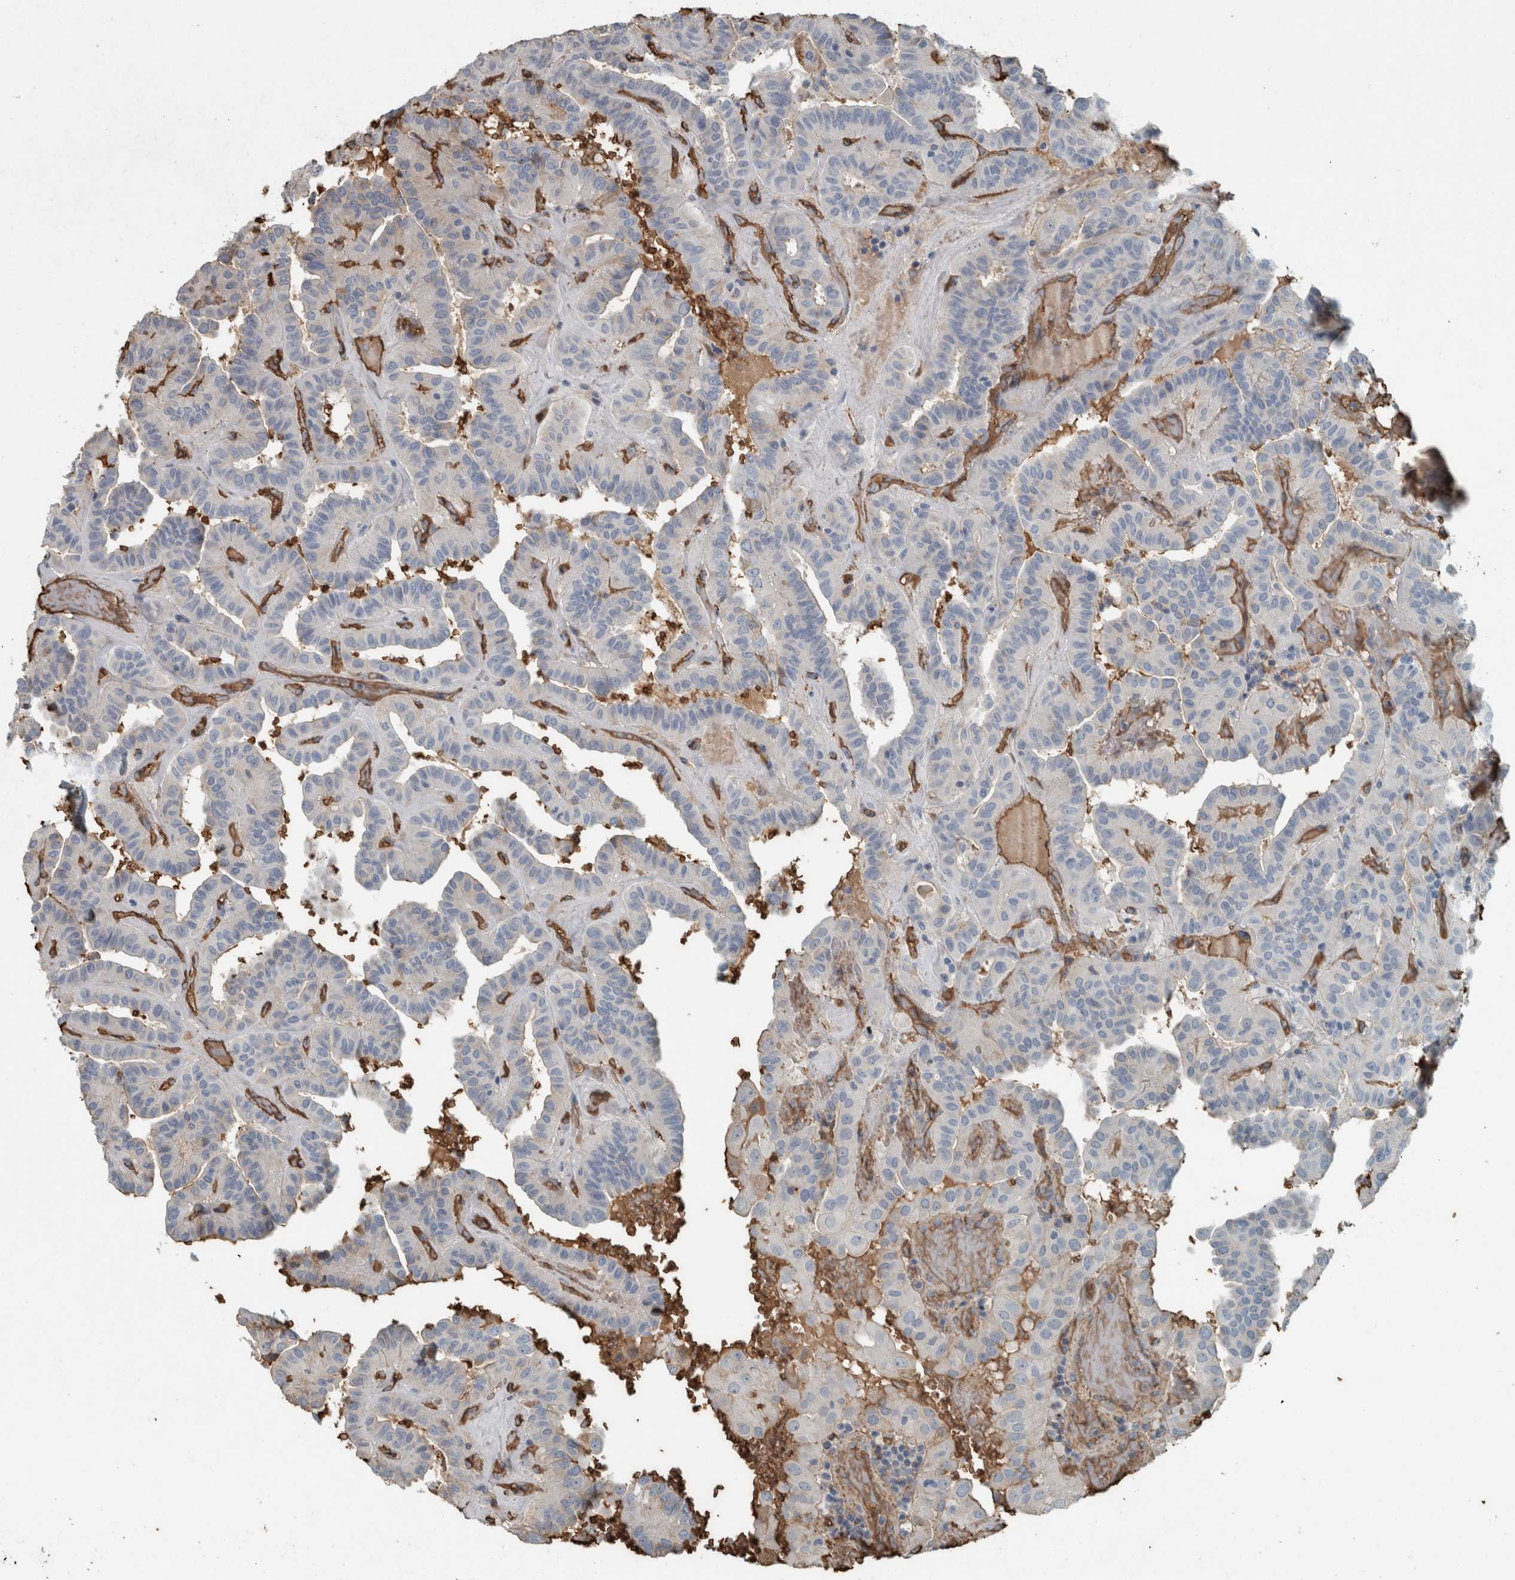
{"staining": {"intensity": "negative", "quantity": "none", "location": "none"}, "tissue": "thyroid cancer", "cell_type": "Tumor cells", "image_type": "cancer", "snomed": [{"axis": "morphology", "description": "Papillary adenocarcinoma, NOS"}, {"axis": "topography", "description": "Thyroid gland"}], "caption": "This histopathology image is of thyroid papillary adenocarcinoma stained with IHC to label a protein in brown with the nuclei are counter-stained blue. There is no staining in tumor cells.", "gene": "LBP", "patient": {"sex": "male", "age": 77}}